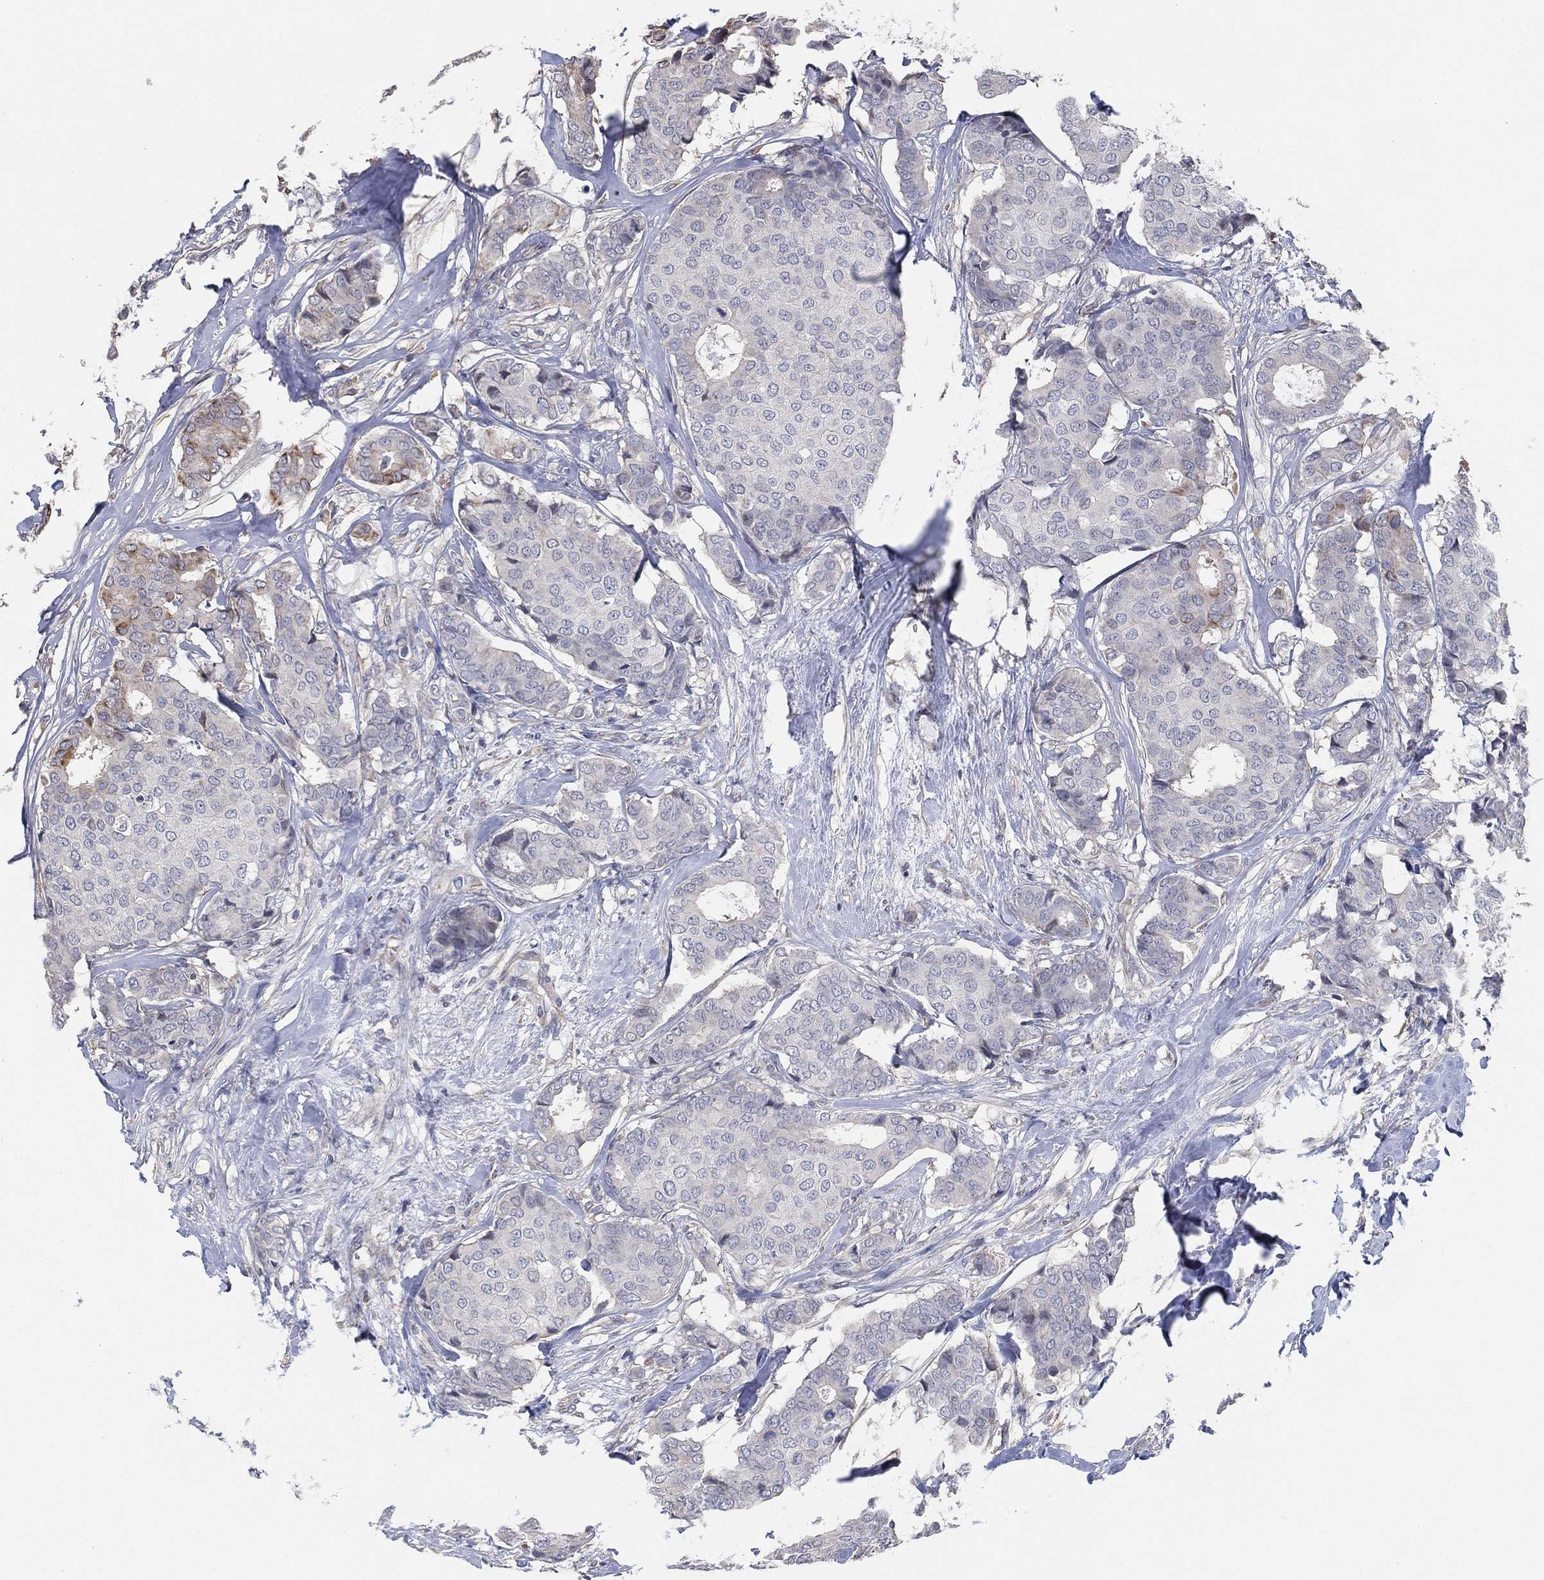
{"staining": {"intensity": "negative", "quantity": "none", "location": "none"}, "tissue": "breast cancer", "cell_type": "Tumor cells", "image_type": "cancer", "snomed": [{"axis": "morphology", "description": "Duct carcinoma"}, {"axis": "topography", "description": "Breast"}], "caption": "The micrograph shows no significant staining in tumor cells of invasive ductal carcinoma (breast).", "gene": "CFTR", "patient": {"sex": "female", "age": 75}}